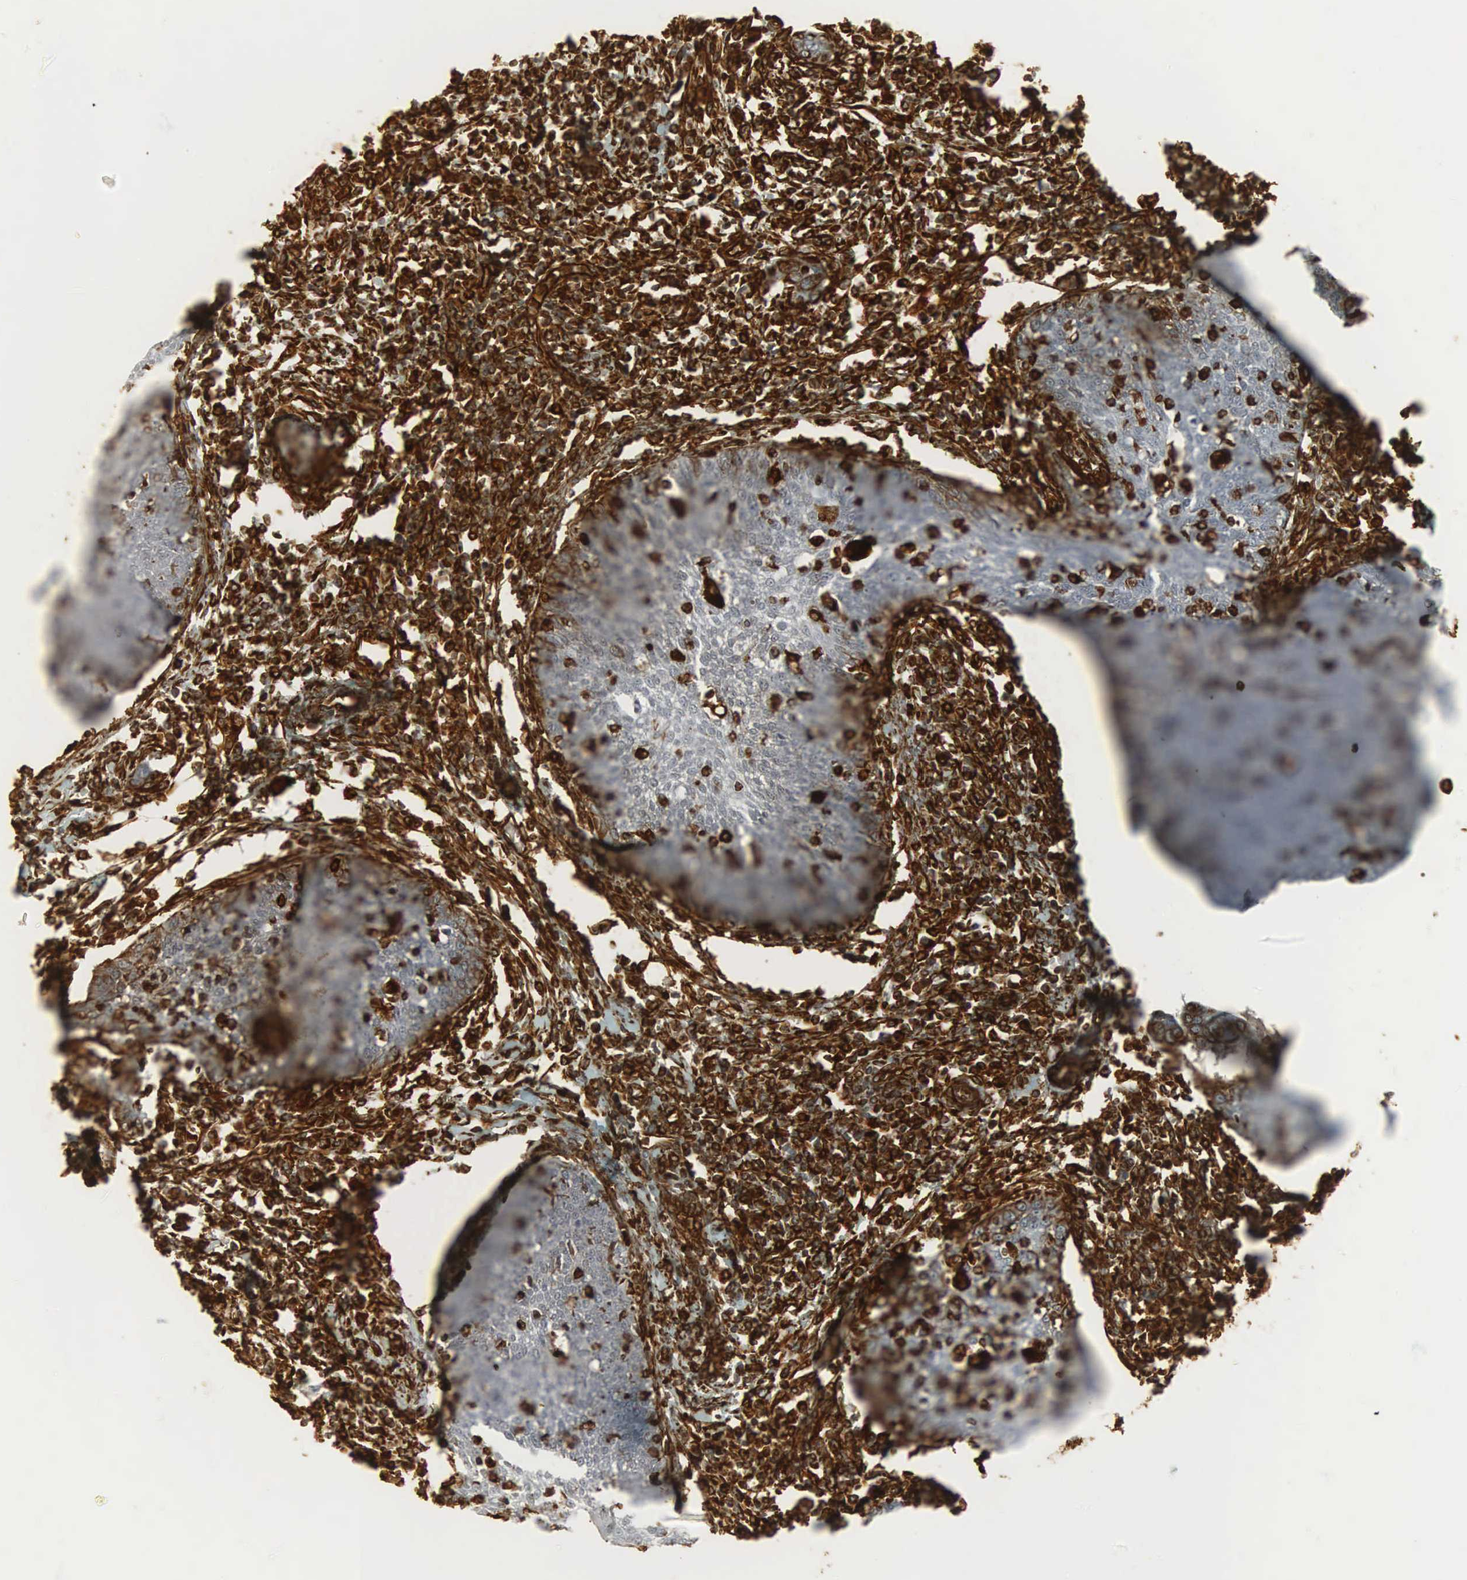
{"staining": {"intensity": "strong", "quantity": "<25%", "location": "cytoplasmic/membranous,nuclear"}, "tissue": "cervical cancer", "cell_type": "Tumor cells", "image_type": "cancer", "snomed": [{"axis": "morphology", "description": "Squamous cell carcinoma, NOS"}, {"axis": "topography", "description": "Cervix"}], "caption": "Protein analysis of cervical cancer (squamous cell carcinoma) tissue exhibits strong cytoplasmic/membranous and nuclear staining in about <25% of tumor cells.", "gene": "VIM", "patient": {"sex": "female", "age": 41}}